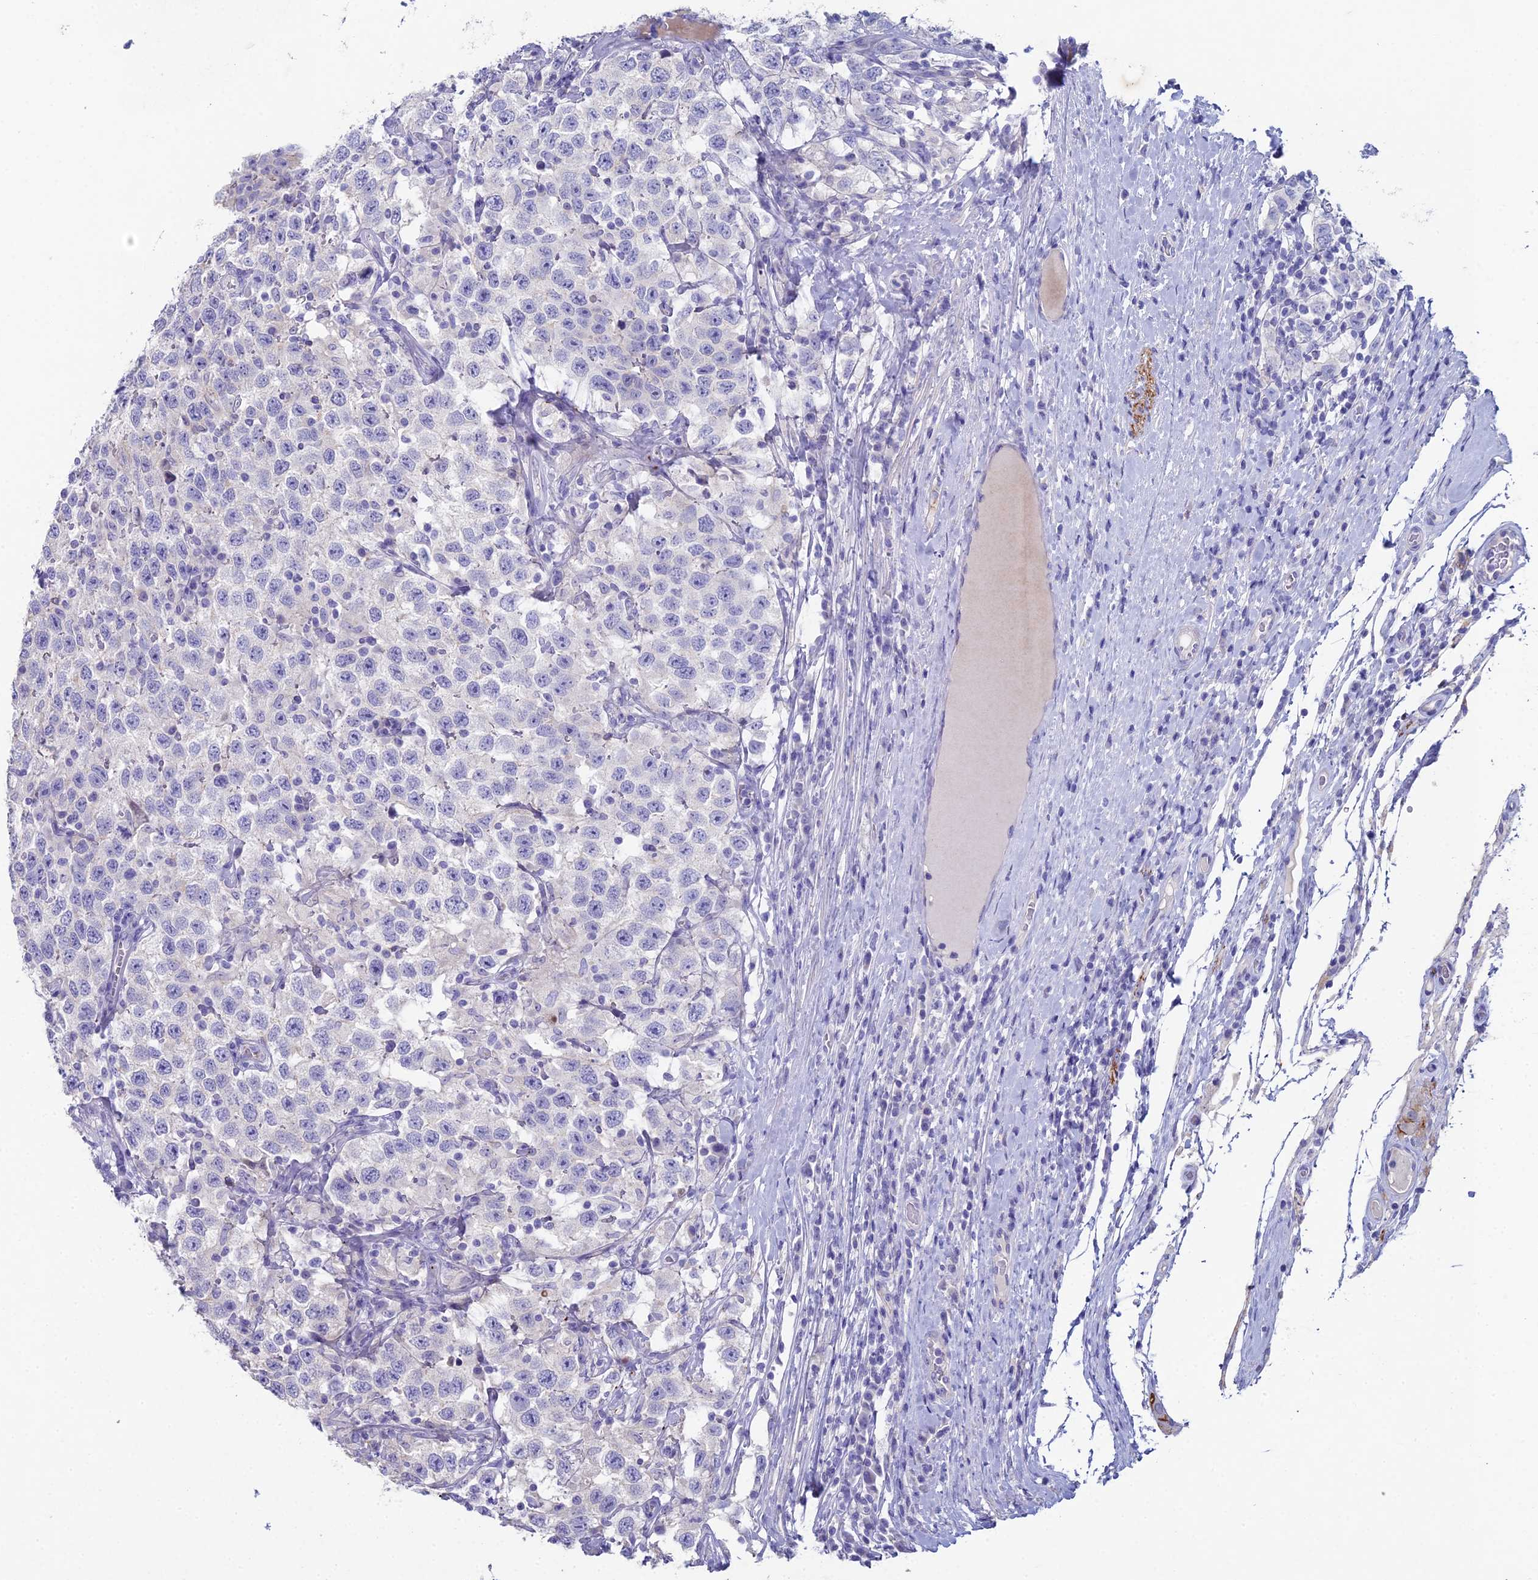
{"staining": {"intensity": "negative", "quantity": "none", "location": "none"}, "tissue": "testis cancer", "cell_type": "Tumor cells", "image_type": "cancer", "snomed": [{"axis": "morphology", "description": "Seminoma, NOS"}, {"axis": "topography", "description": "Testis"}], "caption": "Tumor cells show no significant staining in testis cancer (seminoma).", "gene": "NCAM1", "patient": {"sex": "male", "age": 41}}